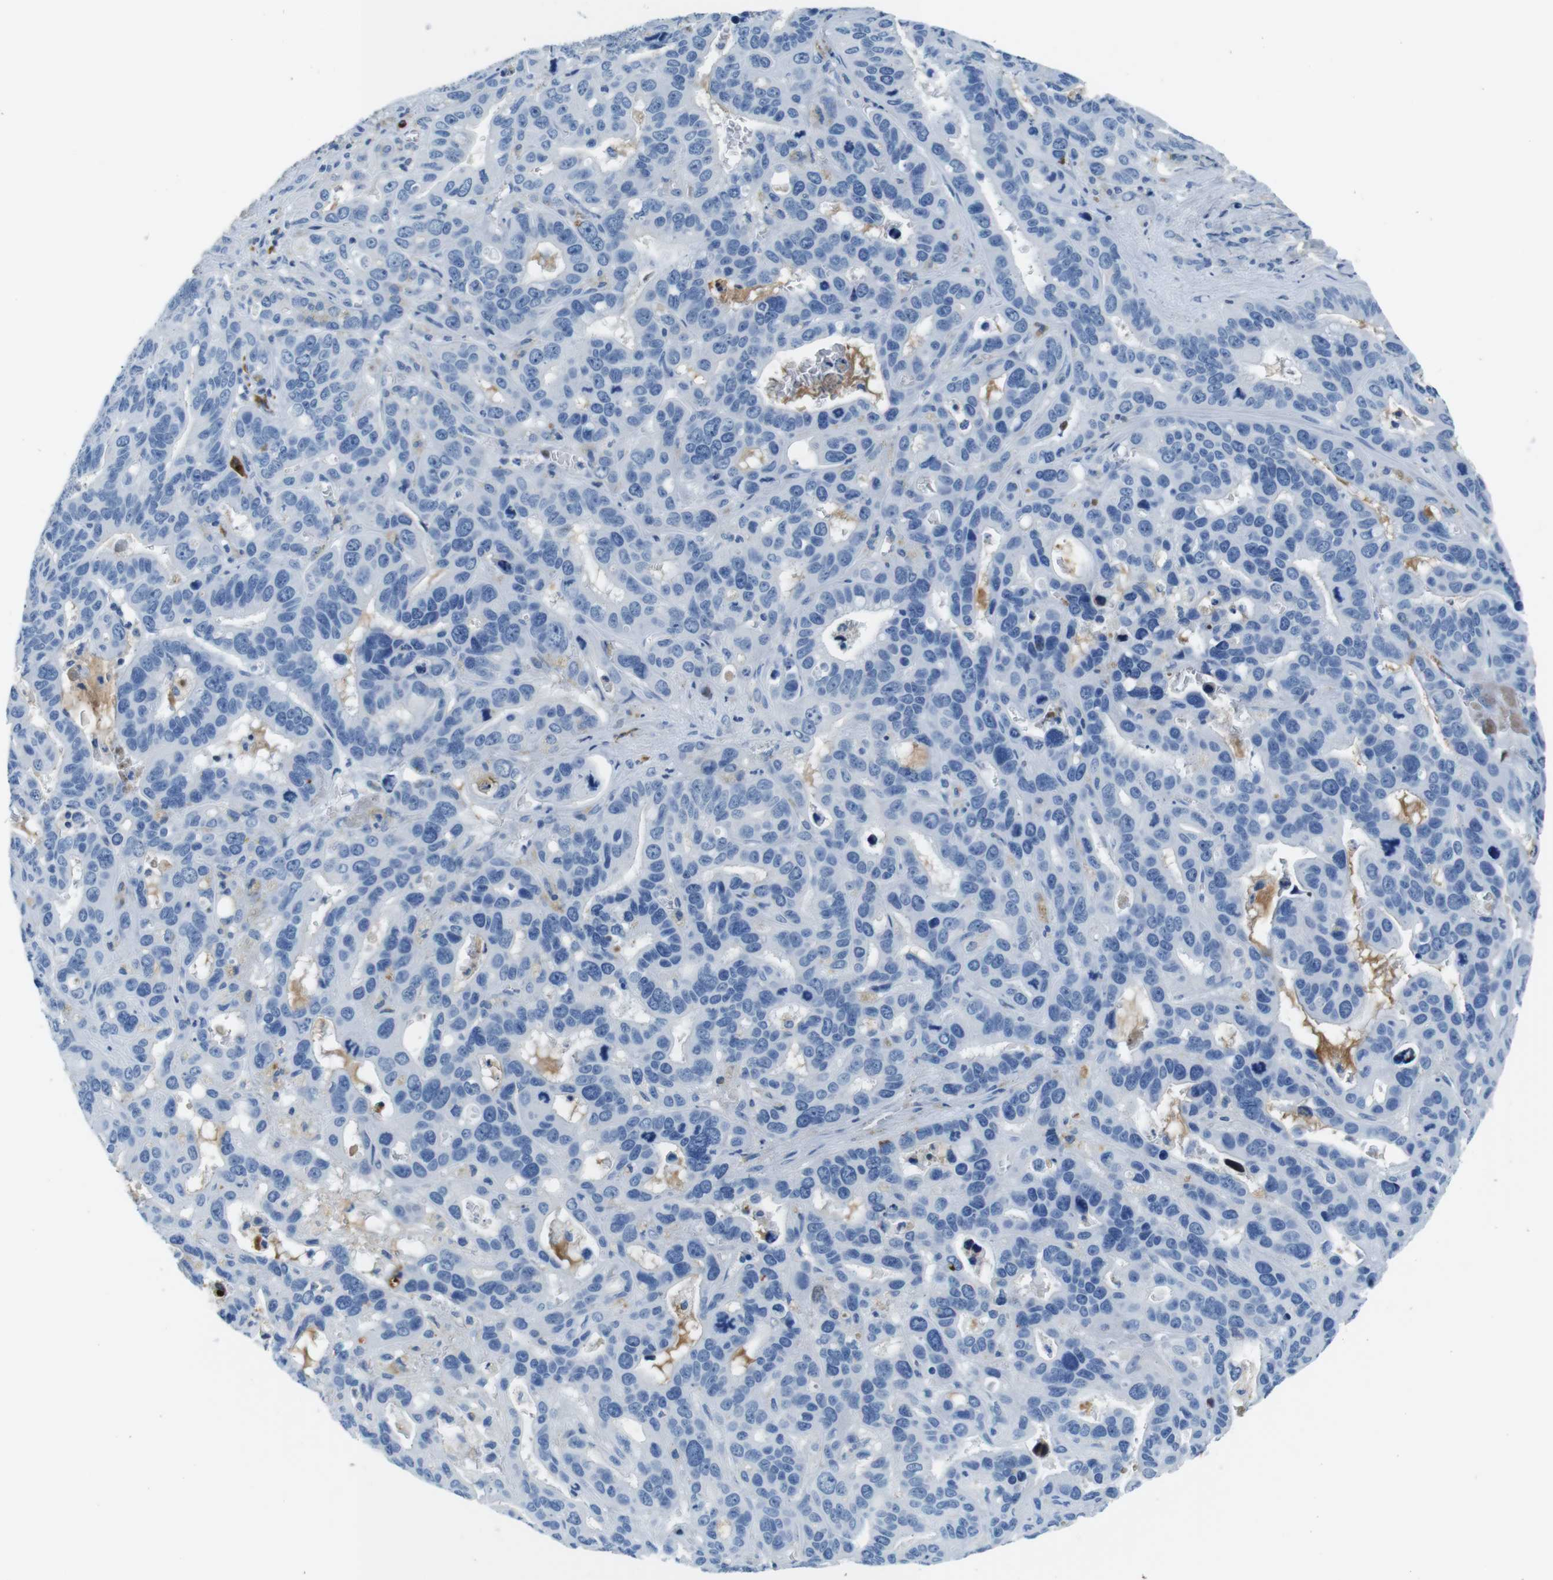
{"staining": {"intensity": "negative", "quantity": "none", "location": "none"}, "tissue": "liver cancer", "cell_type": "Tumor cells", "image_type": "cancer", "snomed": [{"axis": "morphology", "description": "Cholangiocarcinoma"}, {"axis": "topography", "description": "Liver"}], "caption": "The photomicrograph reveals no staining of tumor cells in liver cancer.", "gene": "IGKC", "patient": {"sex": "female", "age": 65}}